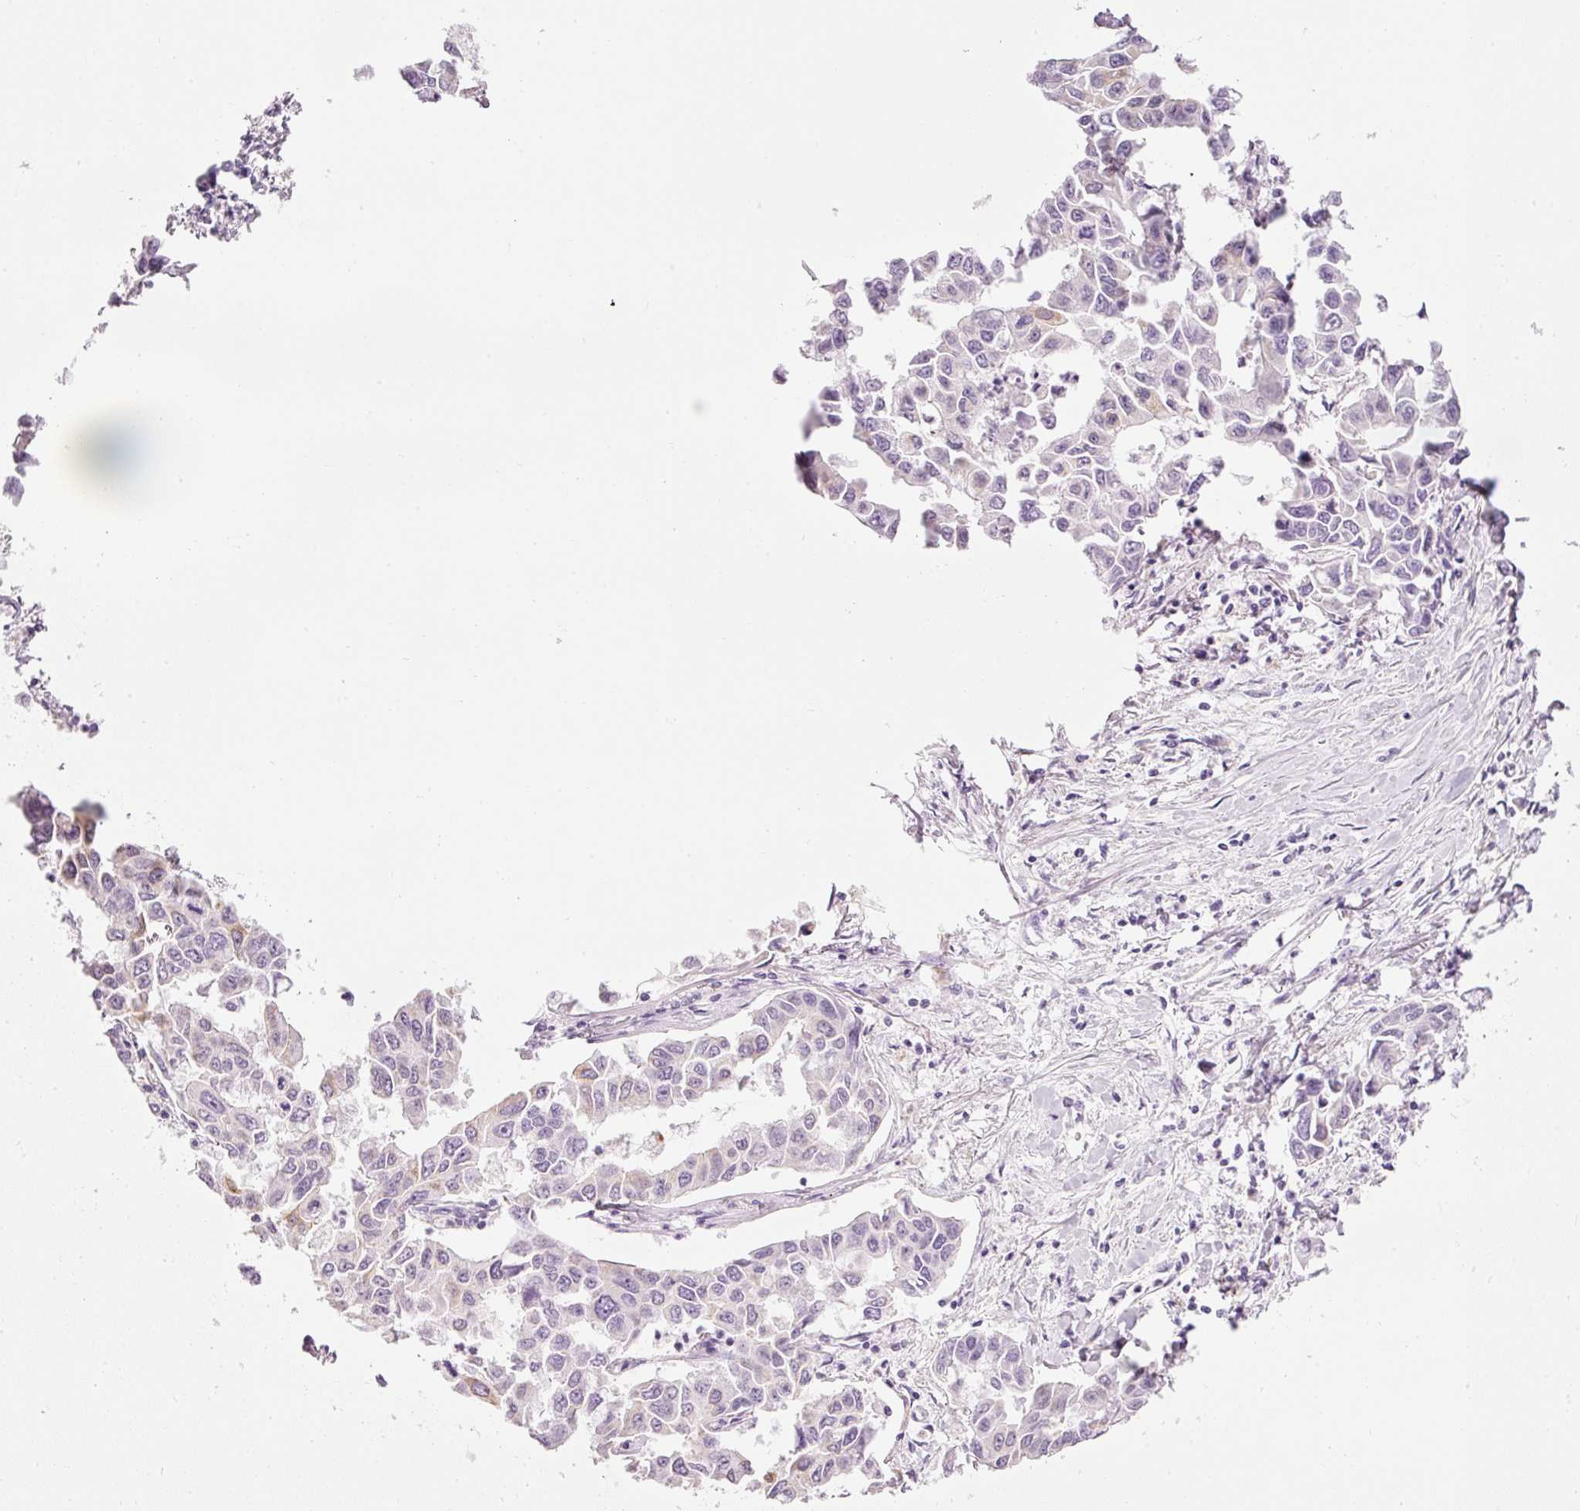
{"staining": {"intensity": "weak", "quantity": "<25%", "location": "cytoplasmic/membranous"}, "tissue": "lung cancer", "cell_type": "Tumor cells", "image_type": "cancer", "snomed": [{"axis": "morphology", "description": "Adenocarcinoma, NOS"}, {"axis": "topography", "description": "Lung"}], "caption": "High power microscopy micrograph of an IHC micrograph of adenocarcinoma (lung), revealing no significant positivity in tumor cells.", "gene": "CARD16", "patient": {"sex": "male", "age": 64}}